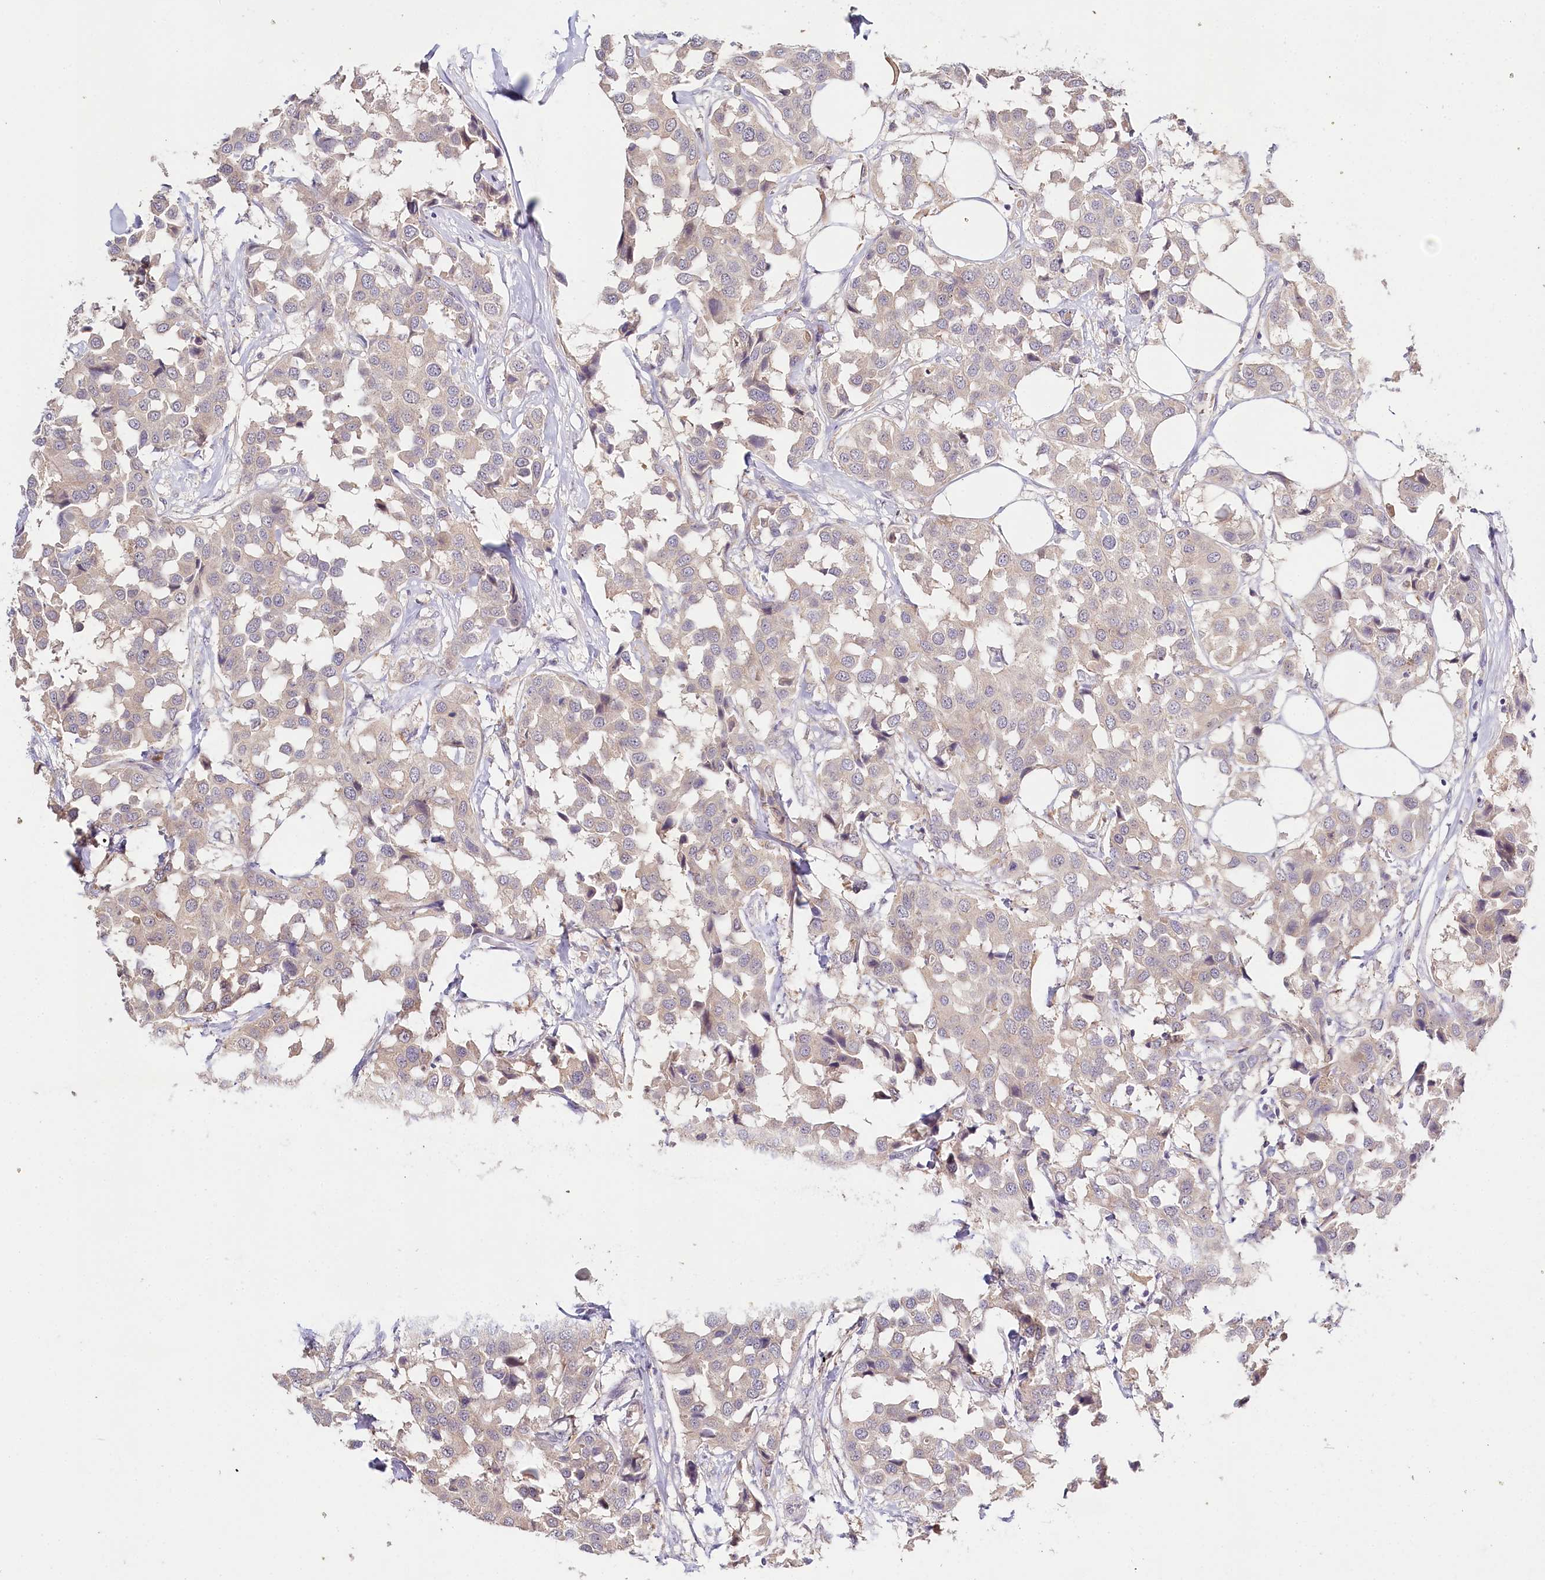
{"staining": {"intensity": "negative", "quantity": "none", "location": "none"}, "tissue": "breast cancer", "cell_type": "Tumor cells", "image_type": "cancer", "snomed": [{"axis": "morphology", "description": "Duct carcinoma"}, {"axis": "topography", "description": "Breast"}], "caption": "Immunohistochemistry micrograph of neoplastic tissue: breast cancer (intraductal carcinoma) stained with DAB reveals no significant protein positivity in tumor cells. Brightfield microscopy of immunohistochemistry (IHC) stained with DAB (3,3'-diaminobenzidine) (brown) and hematoxylin (blue), captured at high magnification.", "gene": "DAPK1", "patient": {"sex": "female", "age": 80}}